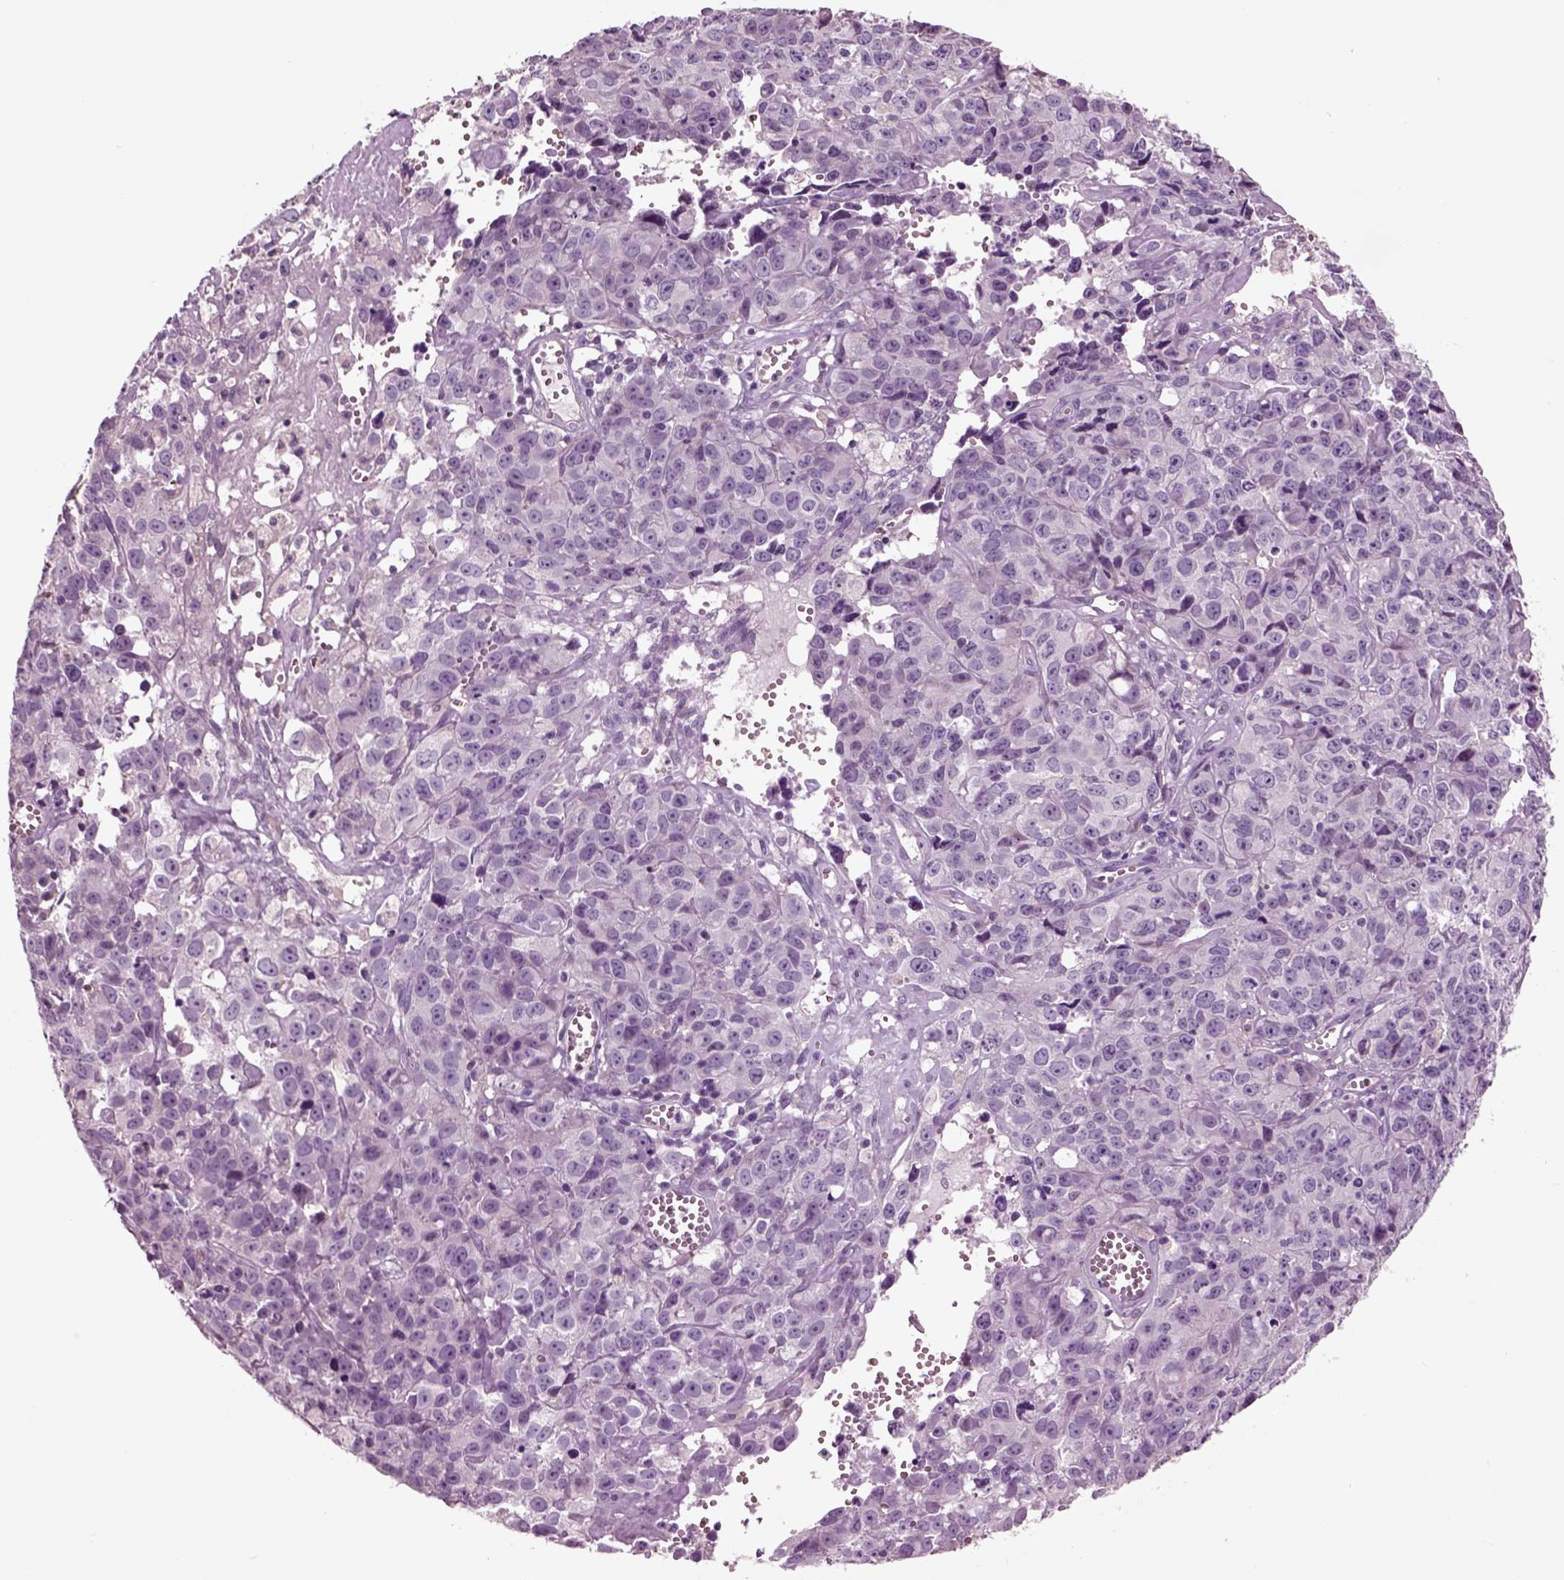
{"staining": {"intensity": "negative", "quantity": "none", "location": "none"}, "tissue": "cervical cancer", "cell_type": "Tumor cells", "image_type": "cancer", "snomed": [{"axis": "morphology", "description": "Squamous cell carcinoma, NOS"}, {"axis": "topography", "description": "Cervix"}], "caption": "Cervical cancer was stained to show a protein in brown. There is no significant expression in tumor cells.", "gene": "CHGB", "patient": {"sex": "female", "age": 28}}